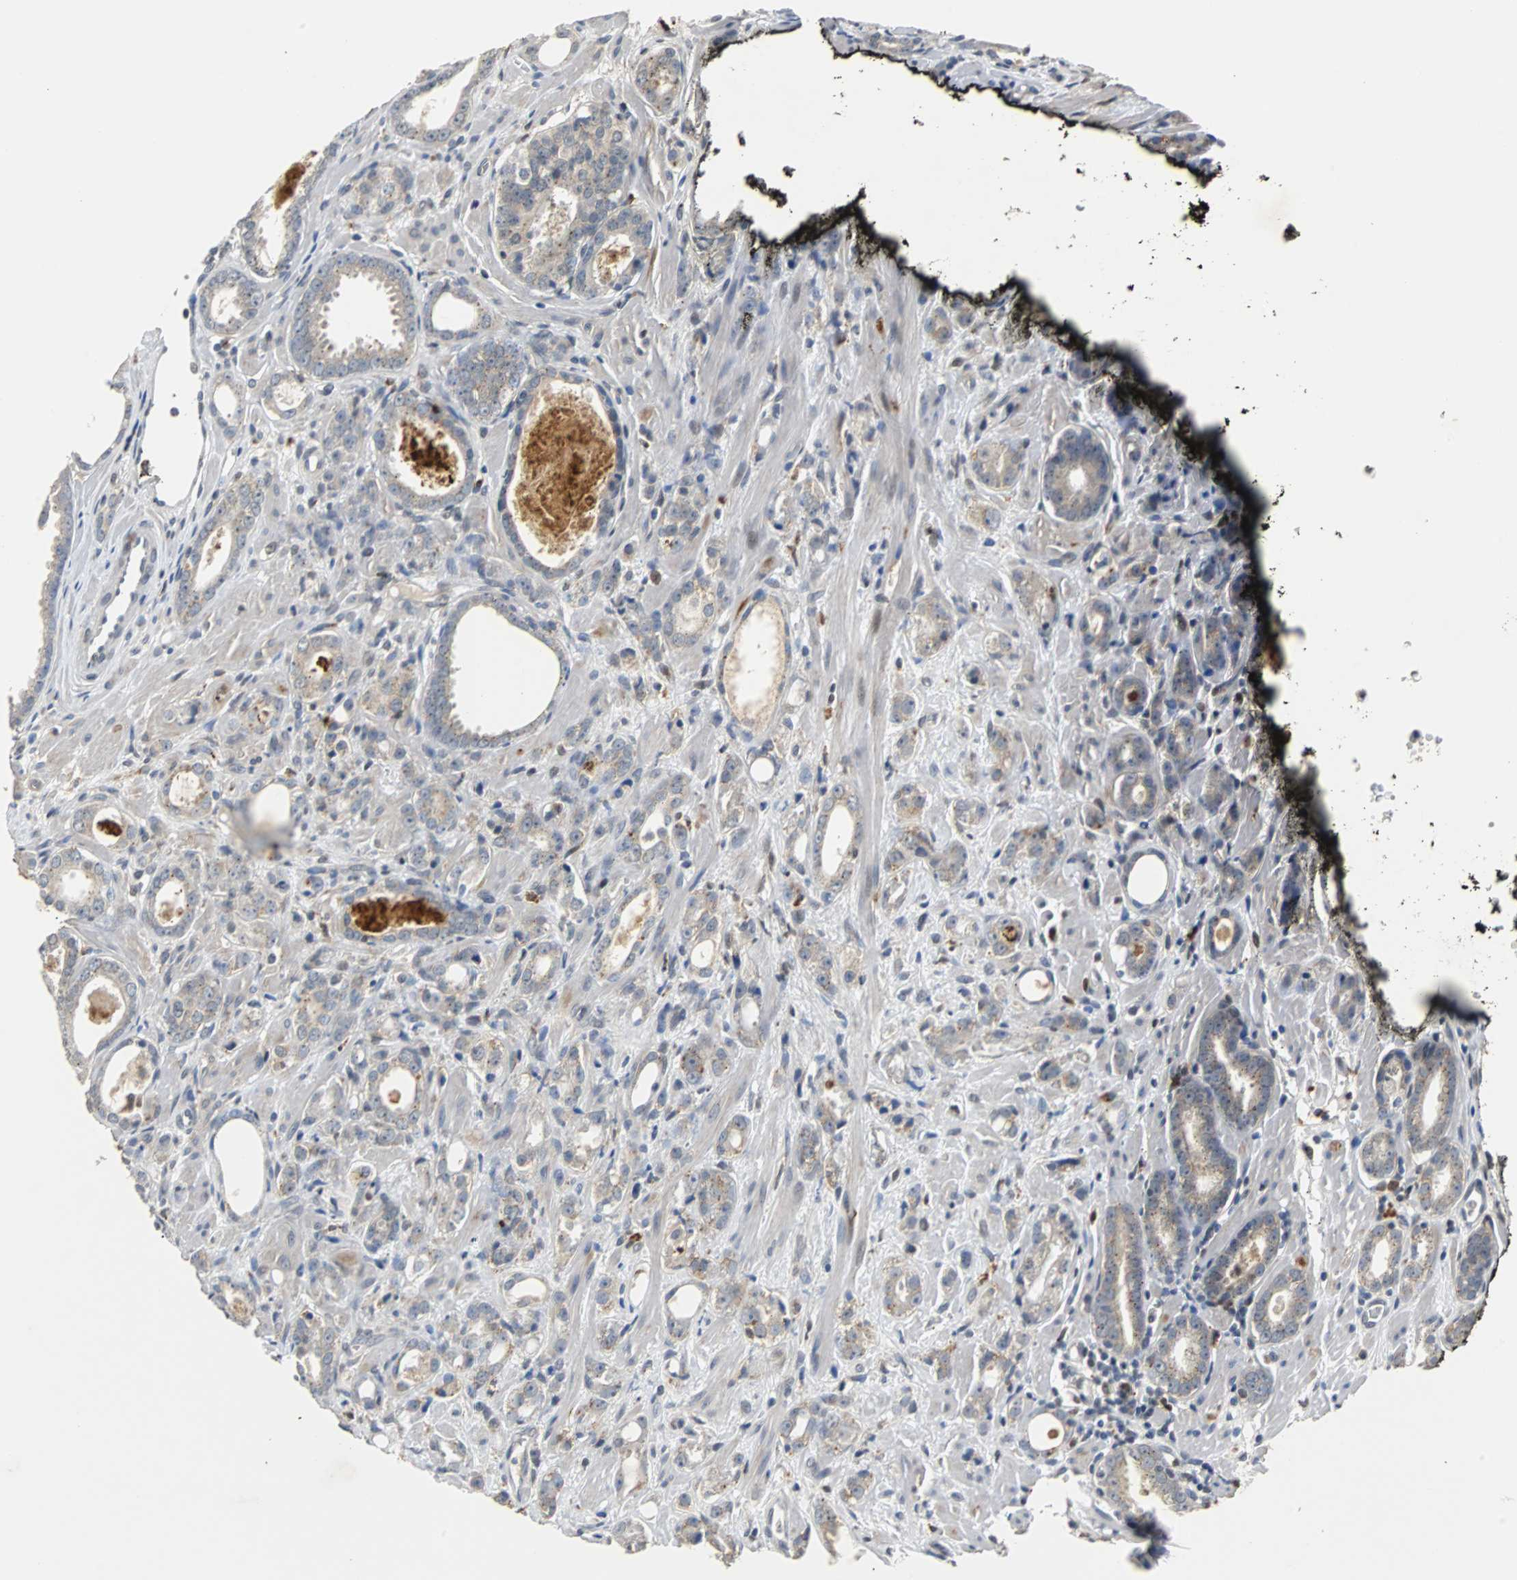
{"staining": {"intensity": "weak", "quantity": ">75%", "location": "cytoplasmic/membranous"}, "tissue": "prostate cancer", "cell_type": "Tumor cells", "image_type": "cancer", "snomed": [{"axis": "morphology", "description": "Adenocarcinoma, Low grade"}, {"axis": "topography", "description": "Prostate"}], "caption": "This image exhibits prostate adenocarcinoma (low-grade) stained with immunohistochemistry to label a protein in brown. The cytoplasmic/membranous of tumor cells show weak positivity for the protein. Nuclei are counter-stained blue.", "gene": "HLX", "patient": {"sex": "male", "age": 57}}